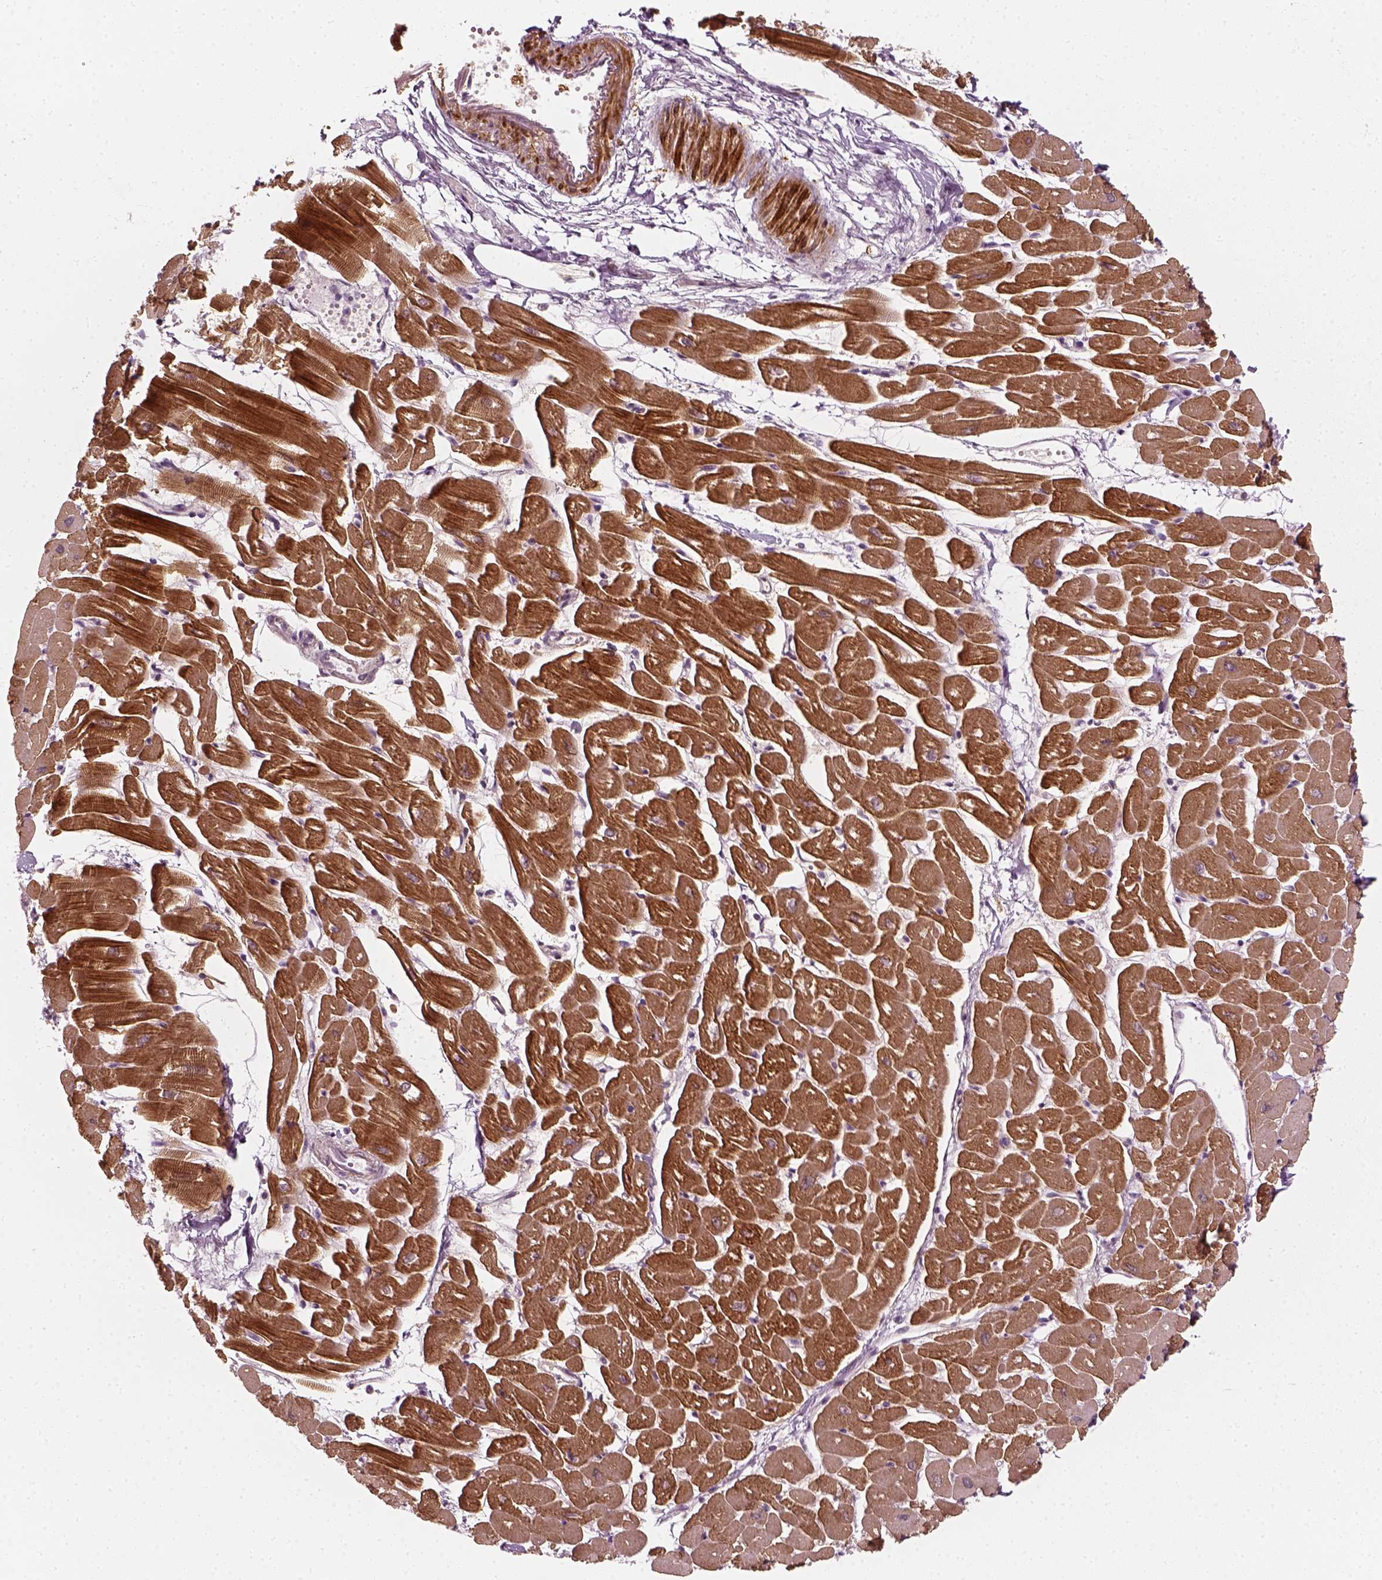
{"staining": {"intensity": "strong", "quantity": ">75%", "location": "cytoplasmic/membranous"}, "tissue": "heart muscle", "cell_type": "Cardiomyocytes", "image_type": "normal", "snomed": [{"axis": "morphology", "description": "Normal tissue, NOS"}, {"axis": "topography", "description": "Heart"}], "caption": "Protein expression analysis of normal heart muscle shows strong cytoplasmic/membranous positivity in about >75% of cardiomyocytes.", "gene": "MLIP", "patient": {"sex": "male", "age": 57}}